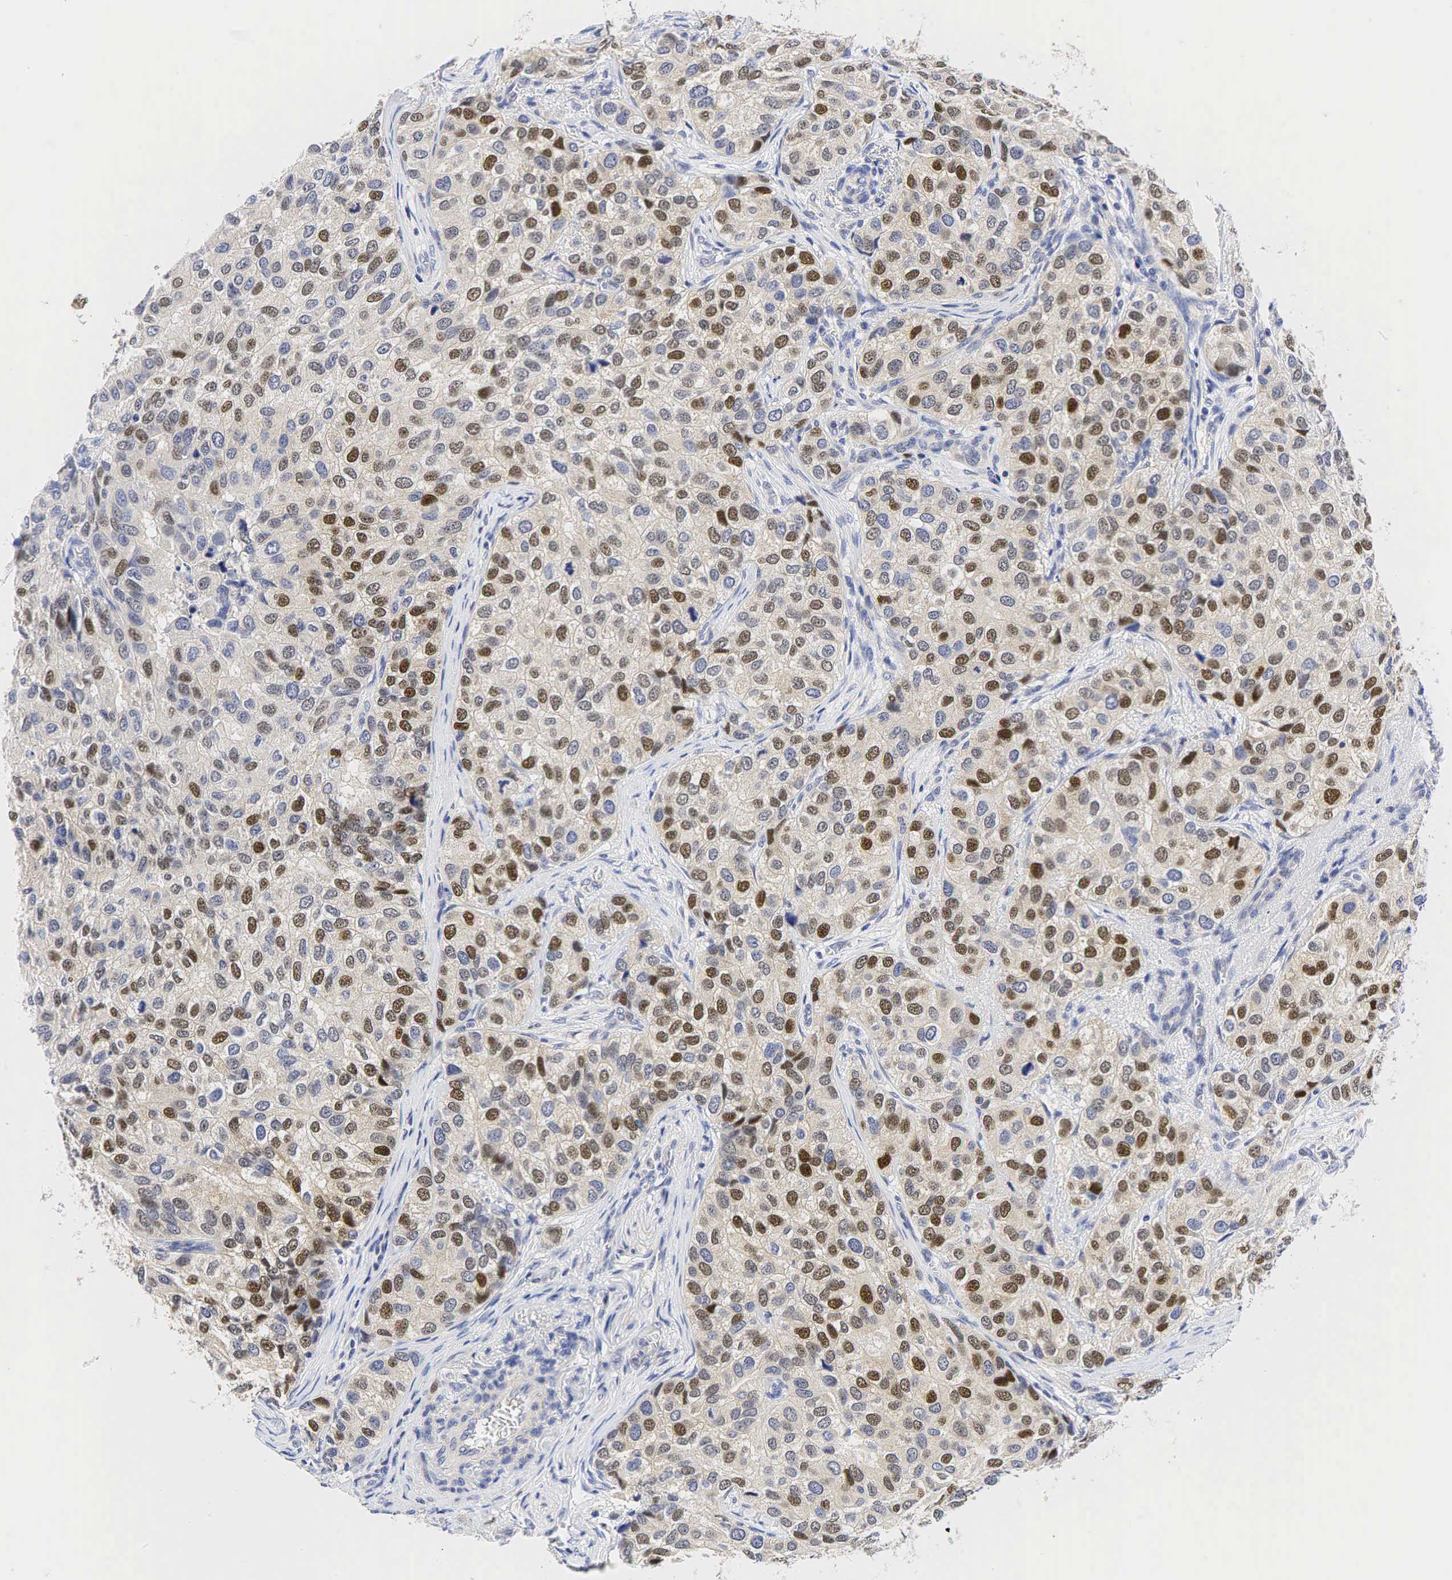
{"staining": {"intensity": "moderate", "quantity": ">75%", "location": "nuclear"}, "tissue": "breast cancer", "cell_type": "Tumor cells", "image_type": "cancer", "snomed": [{"axis": "morphology", "description": "Duct carcinoma"}, {"axis": "topography", "description": "Breast"}], "caption": "Protein staining of breast cancer (intraductal carcinoma) tissue shows moderate nuclear staining in about >75% of tumor cells.", "gene": "CCND1", "patient": {"sex": "female", "age": 68}}